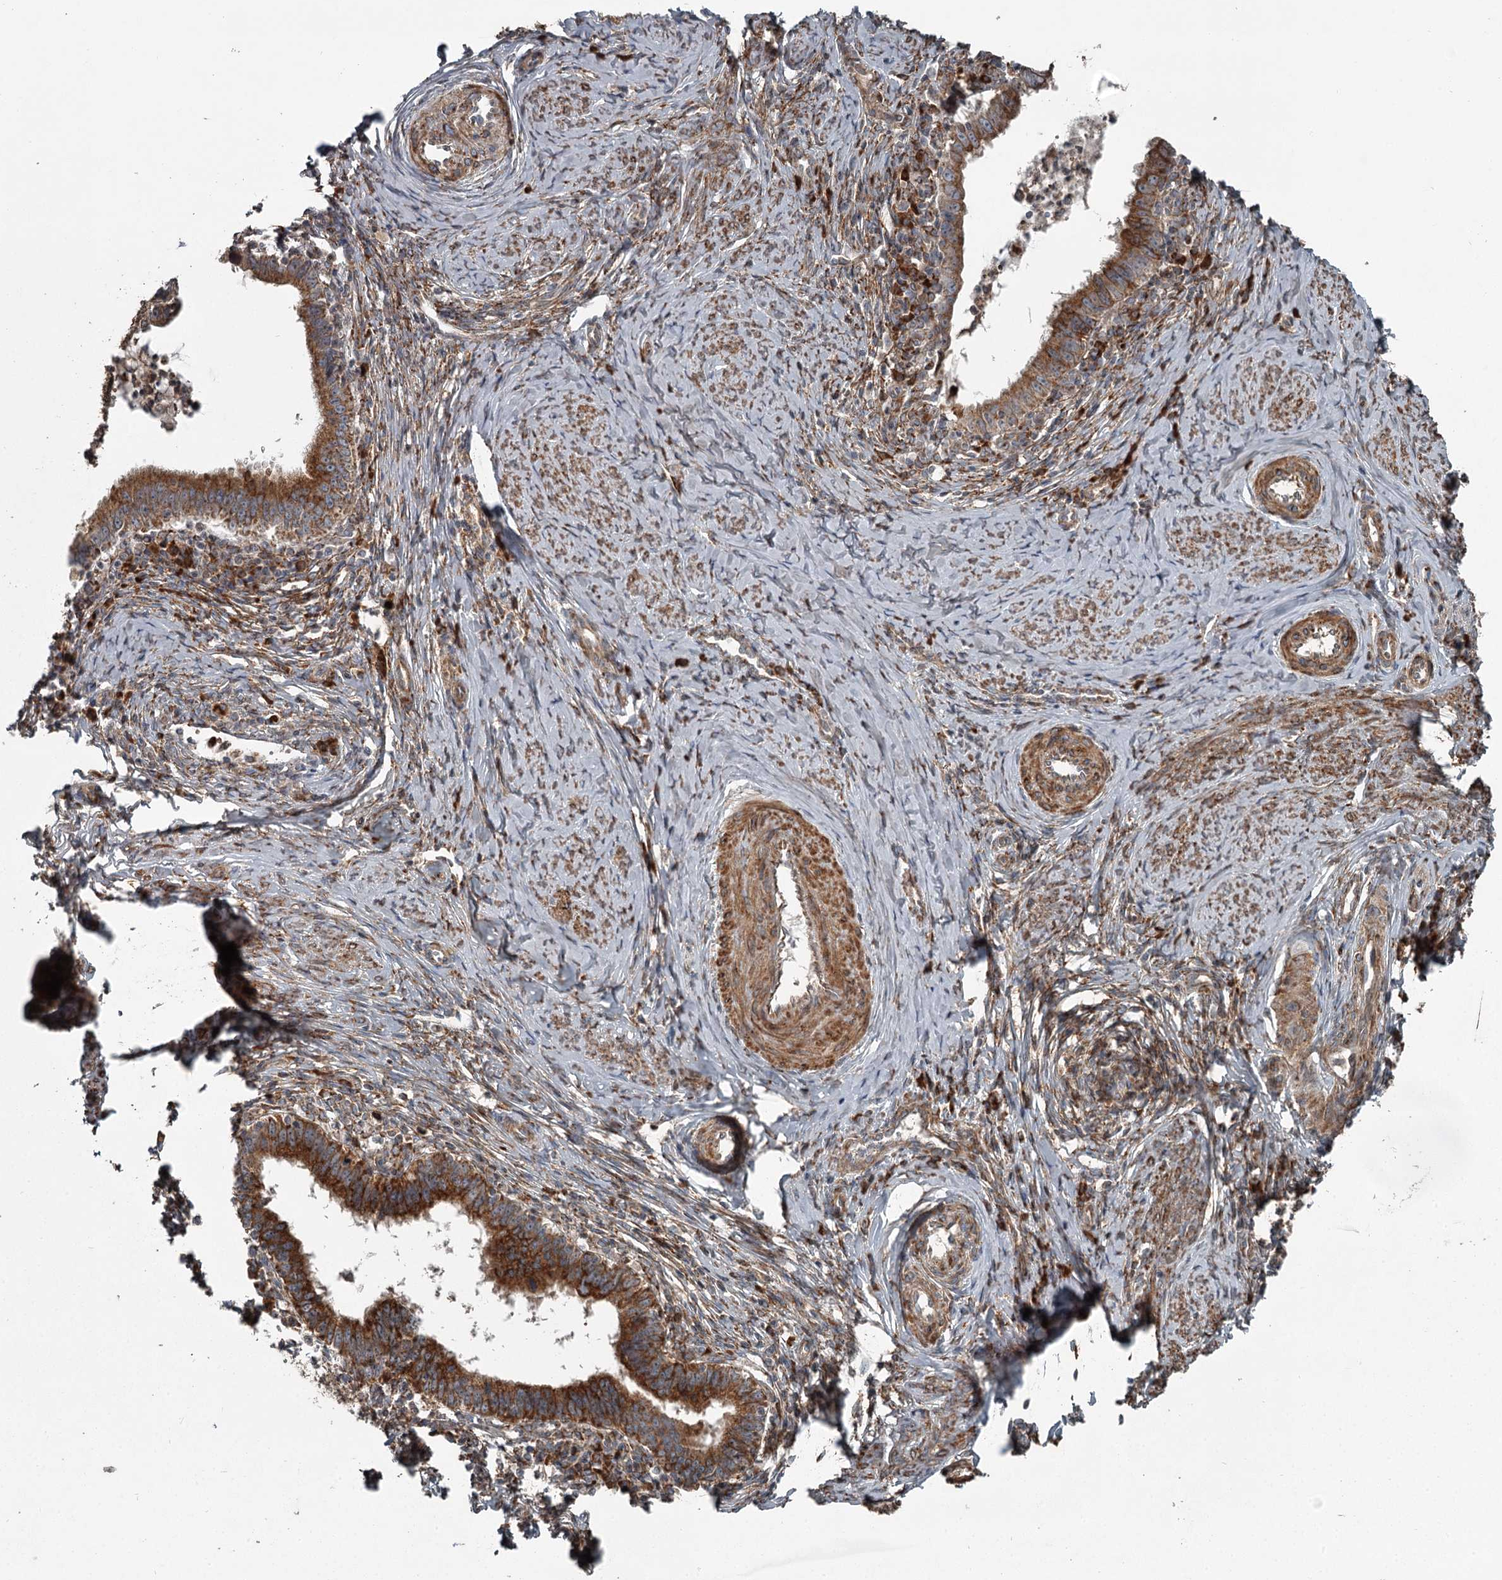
{"staining": {"intensity": "strong", "quantity": ">75%", "location": "cytoplasmic/membranous"}, "tissue": "cervical cancer", "cell_type": "Tumor cells", "image_type": "cancer", "snomed": [{"axis": "morphology", "description": "Adenocarcinoma, NOS"}, {"axis": "topography", "description": "Cervix"}], "caption": "This micrograph shows cervical cancer (adenocarcinoma) stained with immunohistochemistry to label a protein in brown. The cytoplasmic/membranous of tumor cells show strong positivity for the protein. Nuclei are counter-stained blue.", "gene": "RASSF8", "patient": {"sex": "female", "age": 36}}